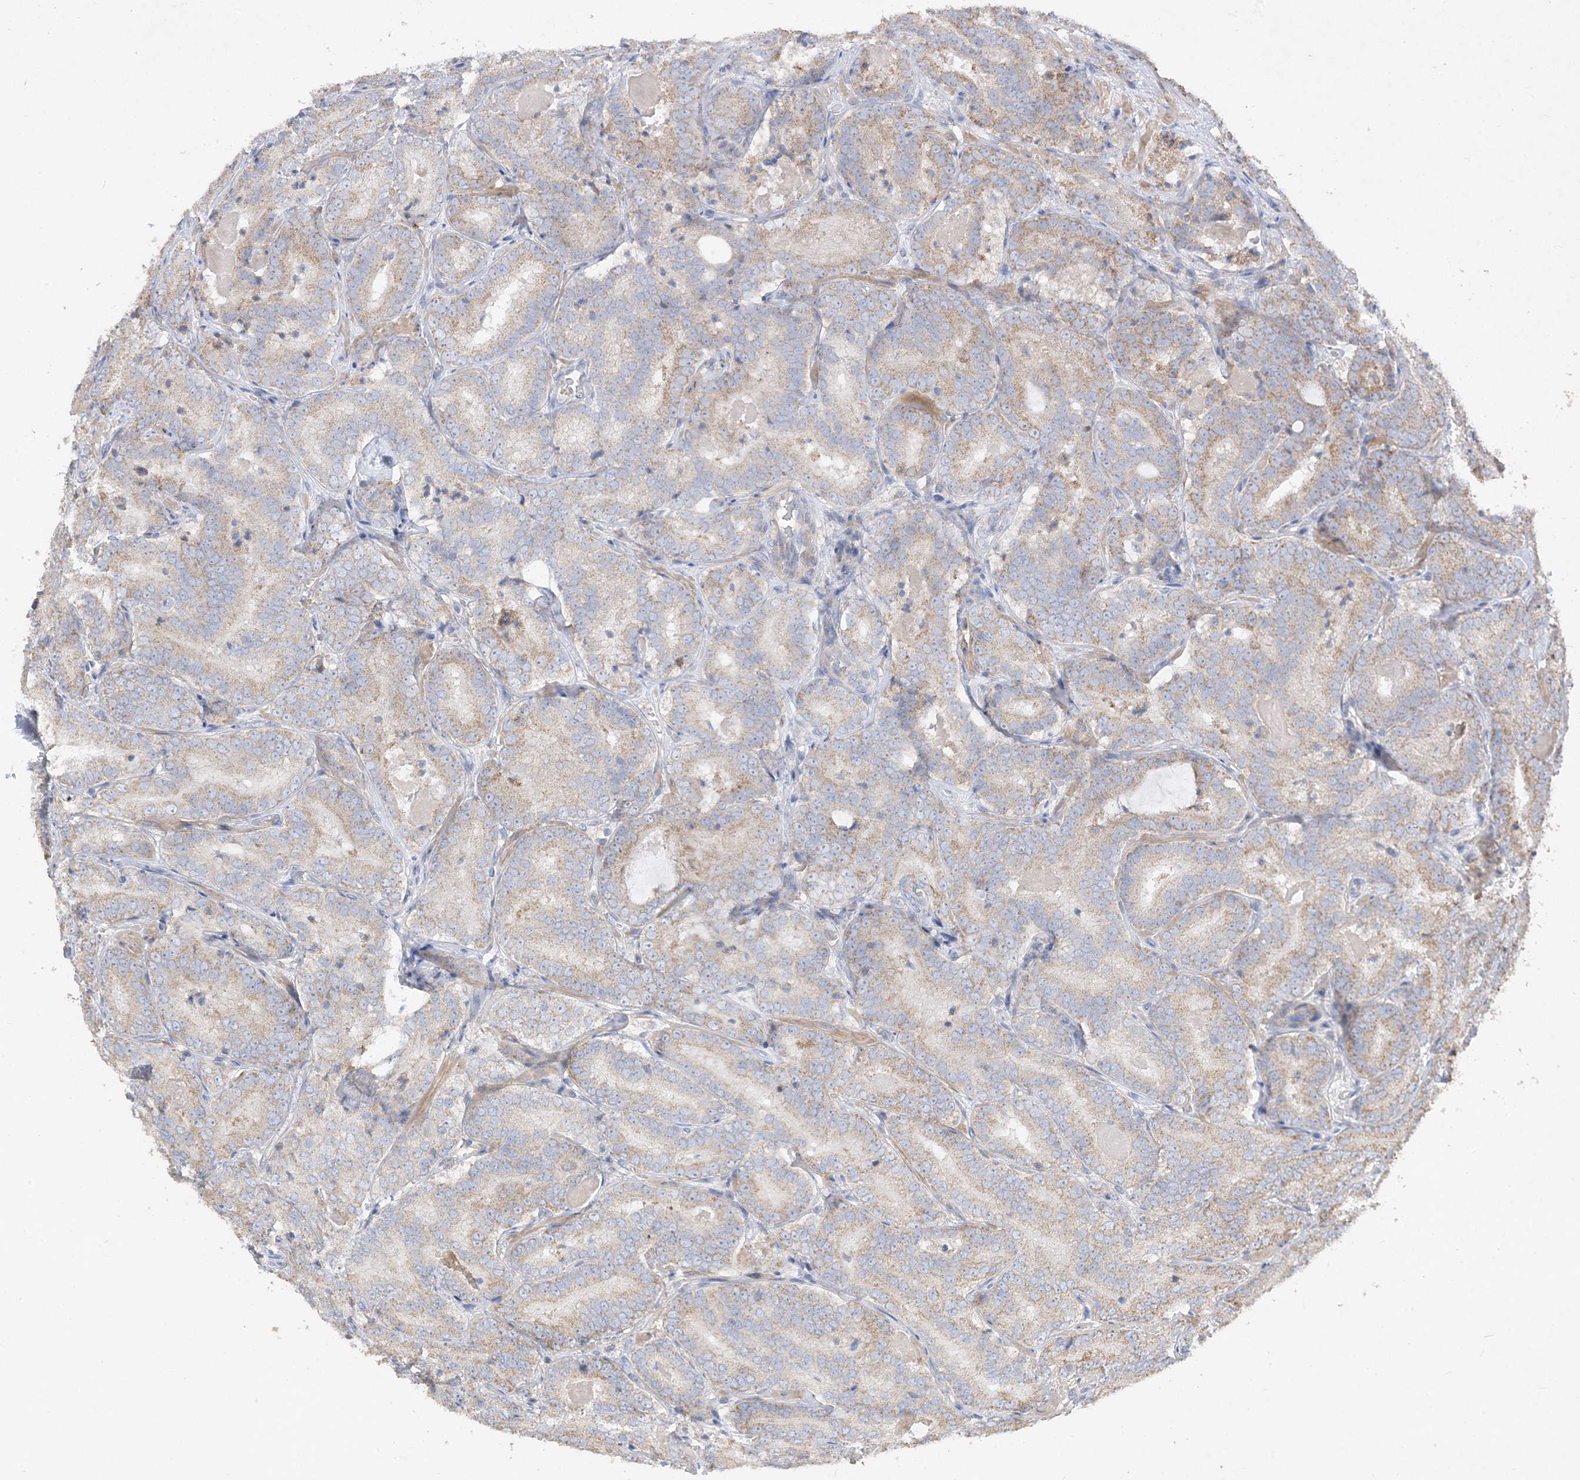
{"staining": {"intensity": "weak", "quantity": "25%-75%", "location": "cytoplasmic/membranous"}, "tissue": "prostate cancer", "cell_type": "Tumor cells", "image_type": "cancer", "snomed": [{"axis": "morphology", "description": "Adenocarcinoma, High grade"}, {"axis": "topography", "description": "Prostate"}], "caption": "Immunohistochemistry (IHC) image of prostate adenocarcinoma (high-grade) stained for a protein (brown), which demonstrates low levels of weak cytoplasmic/membranous staining in approximately 25%-75% of tumor cells.", "gene": "ECHDC1", "patient": {"sex": "male", "age": 57}}